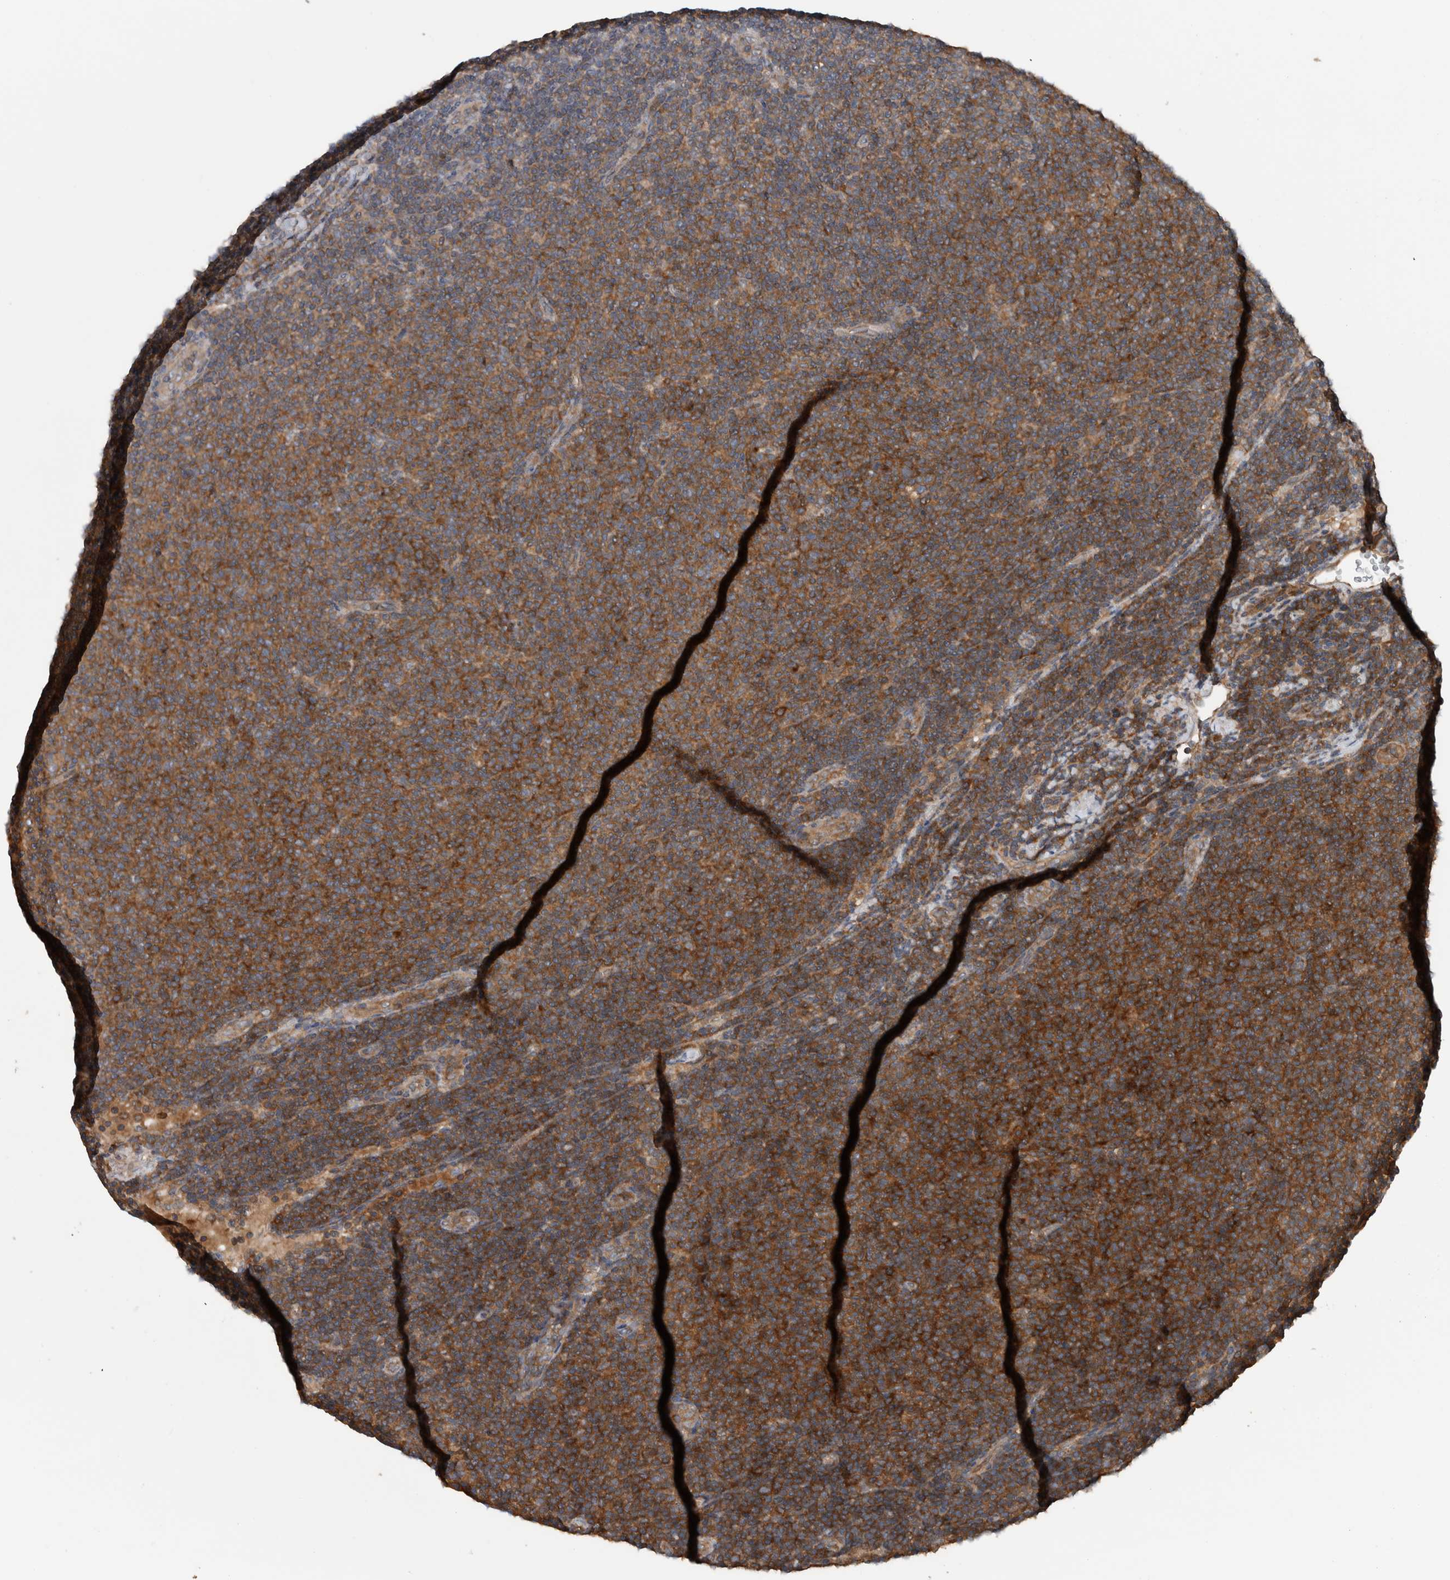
{"staining": {"intensity": "strong", "quantity": ">75%", "location": "cytoplasmic/membranous"}, "tissue": "lymphoma", "cell_type": "Tumor cells", "image_type": "cancer", "snomed": [{"axis": "morphology", "description": "Malignant lymphoma, non-Hodgkin's type, Low grade"}, {"axis": "topography", "description": "Lymph node"}], "caption": "A brown stain shows strong cytoplasmic/membranous positivity of a protein in human malignant lymphoma, non-Hodgkin's type (low-grade) tumor cells.", "gene": "RIOK3", "patient": {"sex": "male", "age": 66}}